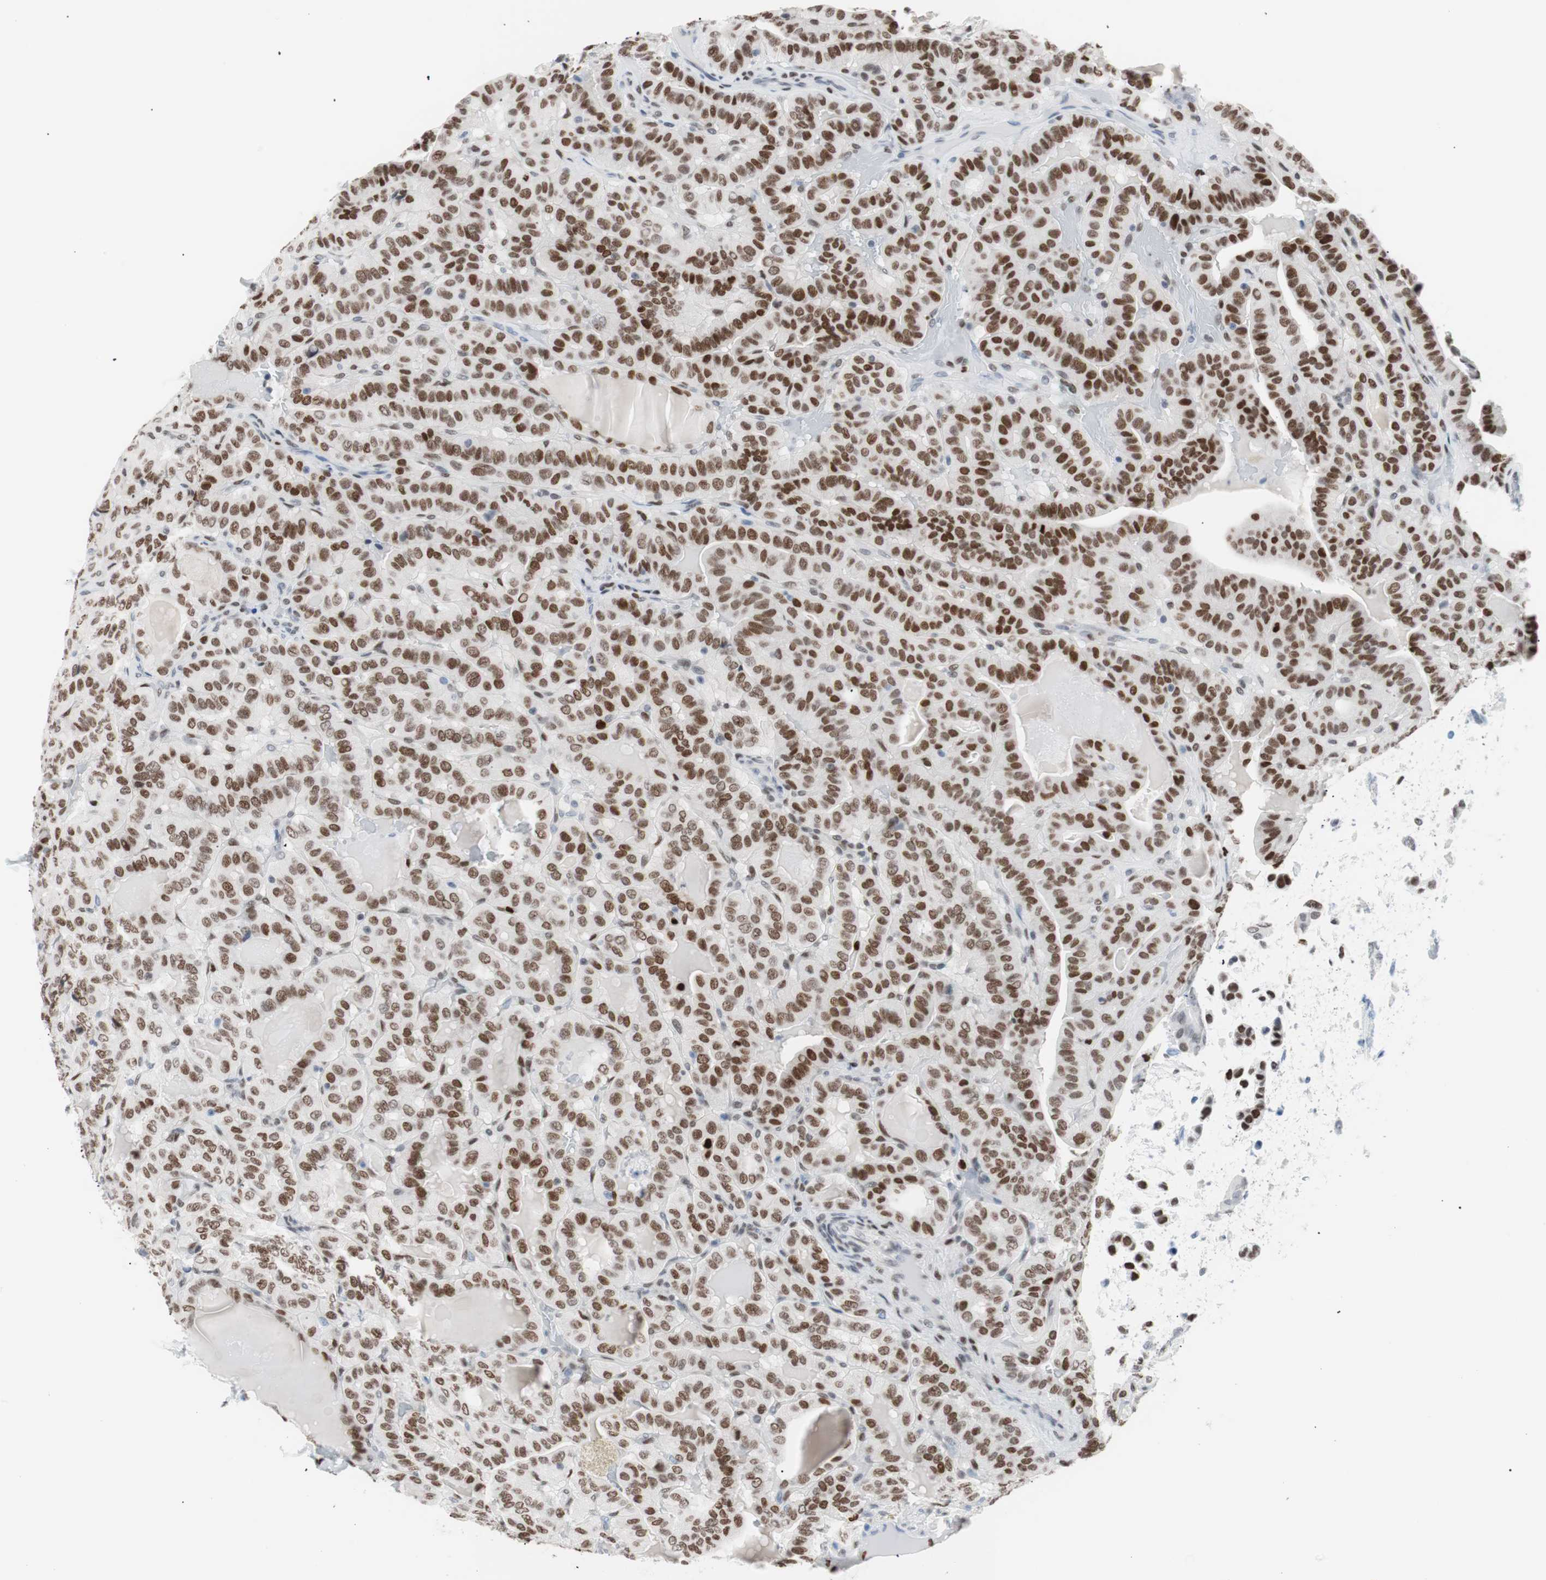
{"staining": {"intensity": "moderate", "quantity": ">75%", "location": "nuclear"}, "tissue": "thyroid cancer", "cell_type": "Tumor cells", "image_type": "cancer", "snomed": [{"axis": "morphology", "description": "Papillary adenocarcinoma, NOS"}, {"axis": "topography", "description": "Thyroid gland"}], "caption": "Protein positivity by immunohistochemistry displays moderate nuclear staining in approximately >75% of tumor cells in thyroid cancer (papillary adenocarcinoma).", "gene": "CEBPB", "patient": {"sex": "male", "age": 77}}